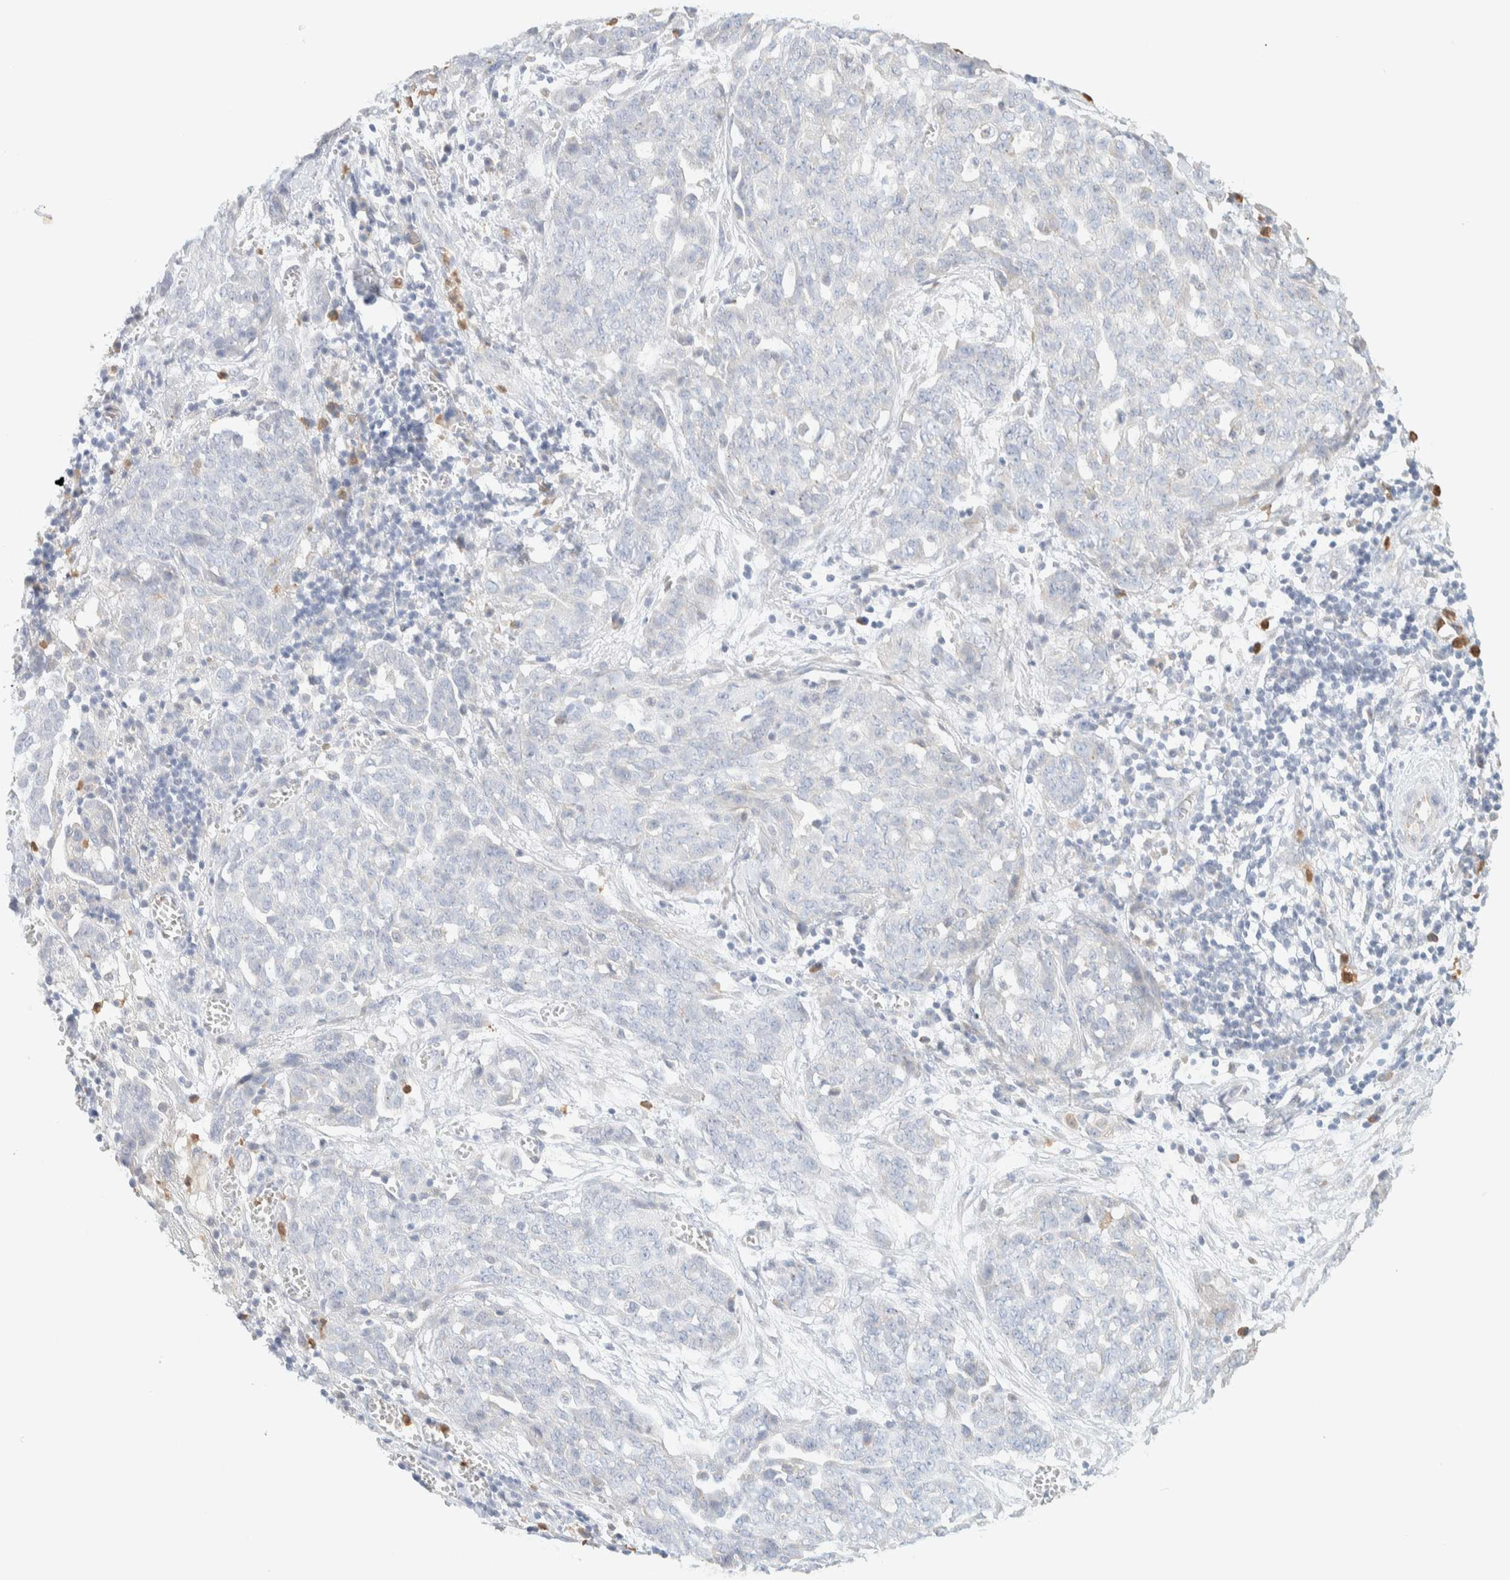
{"staining": {"intensity": "negative", "quantity": "none", "location": "none"}, "tissue": "ovarian cancer", "cell_type": "Tumor cells", "image_type": "cancer", "snomed": [{"axis": "morphology", "description": "Cystadenocarcinoma, serous, NOS"}, {"axis": "topography", "description": "Soft tissue"}, {"axis": "topography", "description": "Ovary"}], "caption": "Tumor cells show no significant positivity in ovarian serous cystadenocarcinoma.", "gene": "TTC3", "patient": {"sex": "female", "age": 57}}